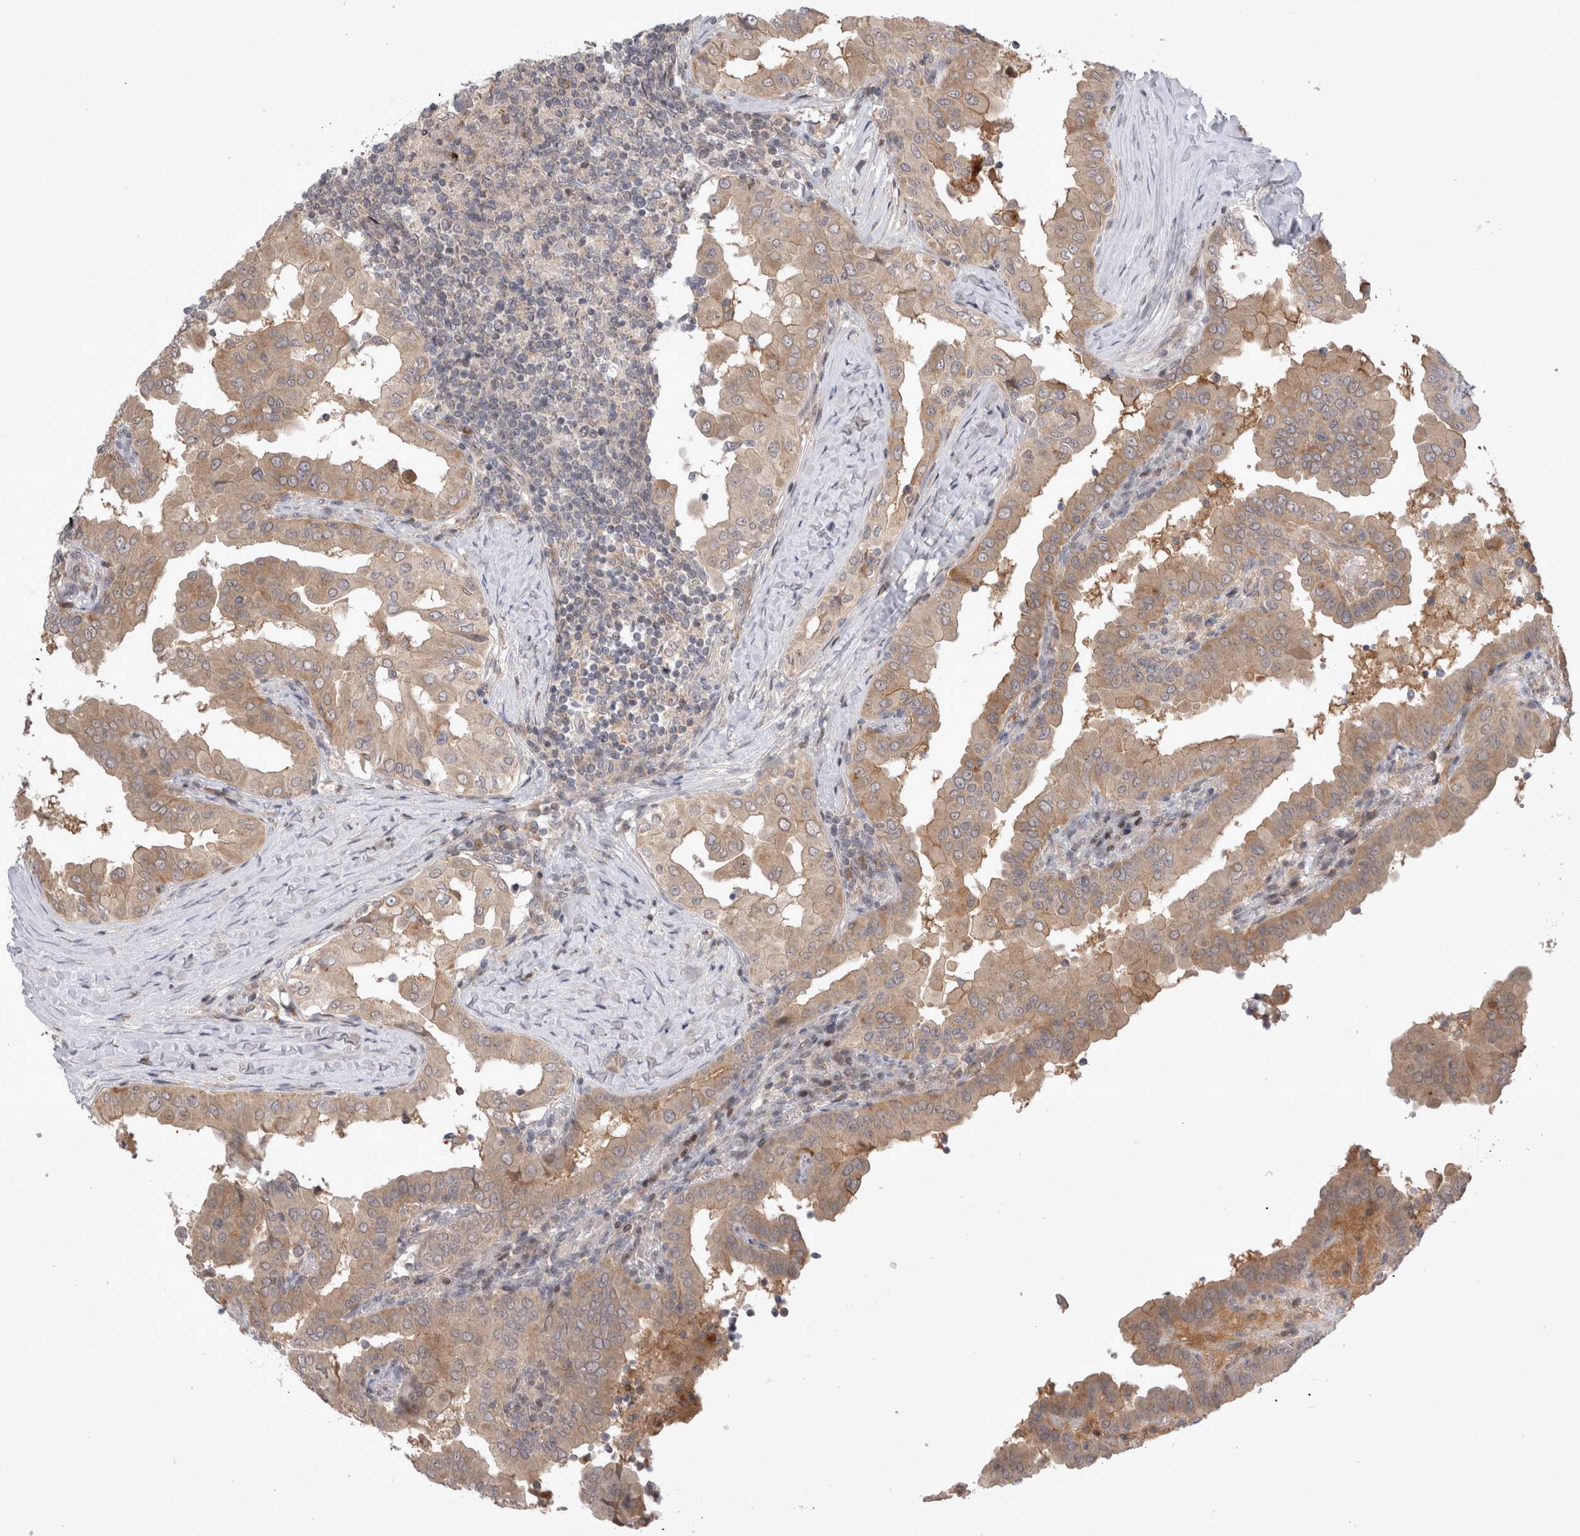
{"staining": {"intensity": "weak", "quantity": ">75%", "location": "cytoplasmic/membranous"}, "tissue": "thyroid cancer", "cell_type": "Tumor cells", "image_type": "cancer", "snomed": [{"axis": "morphology", "description": "Papillary adenocarcinoma, NOS"}, {"axis": "topography", "description": "Thyroid gland"}], "caption": "High-magnification brightfield microscopy of papillary adenocarcinoma (thyroid) stained with DAB (brown) and counterstained with hematoxylin (blue). tumor cells exhibit weak cytoplasmic/membranous staining is appreciated in approximately>75% of cells.", "gene": "PLEKHM1", "patient": {"sex": "male", "age": 33}}